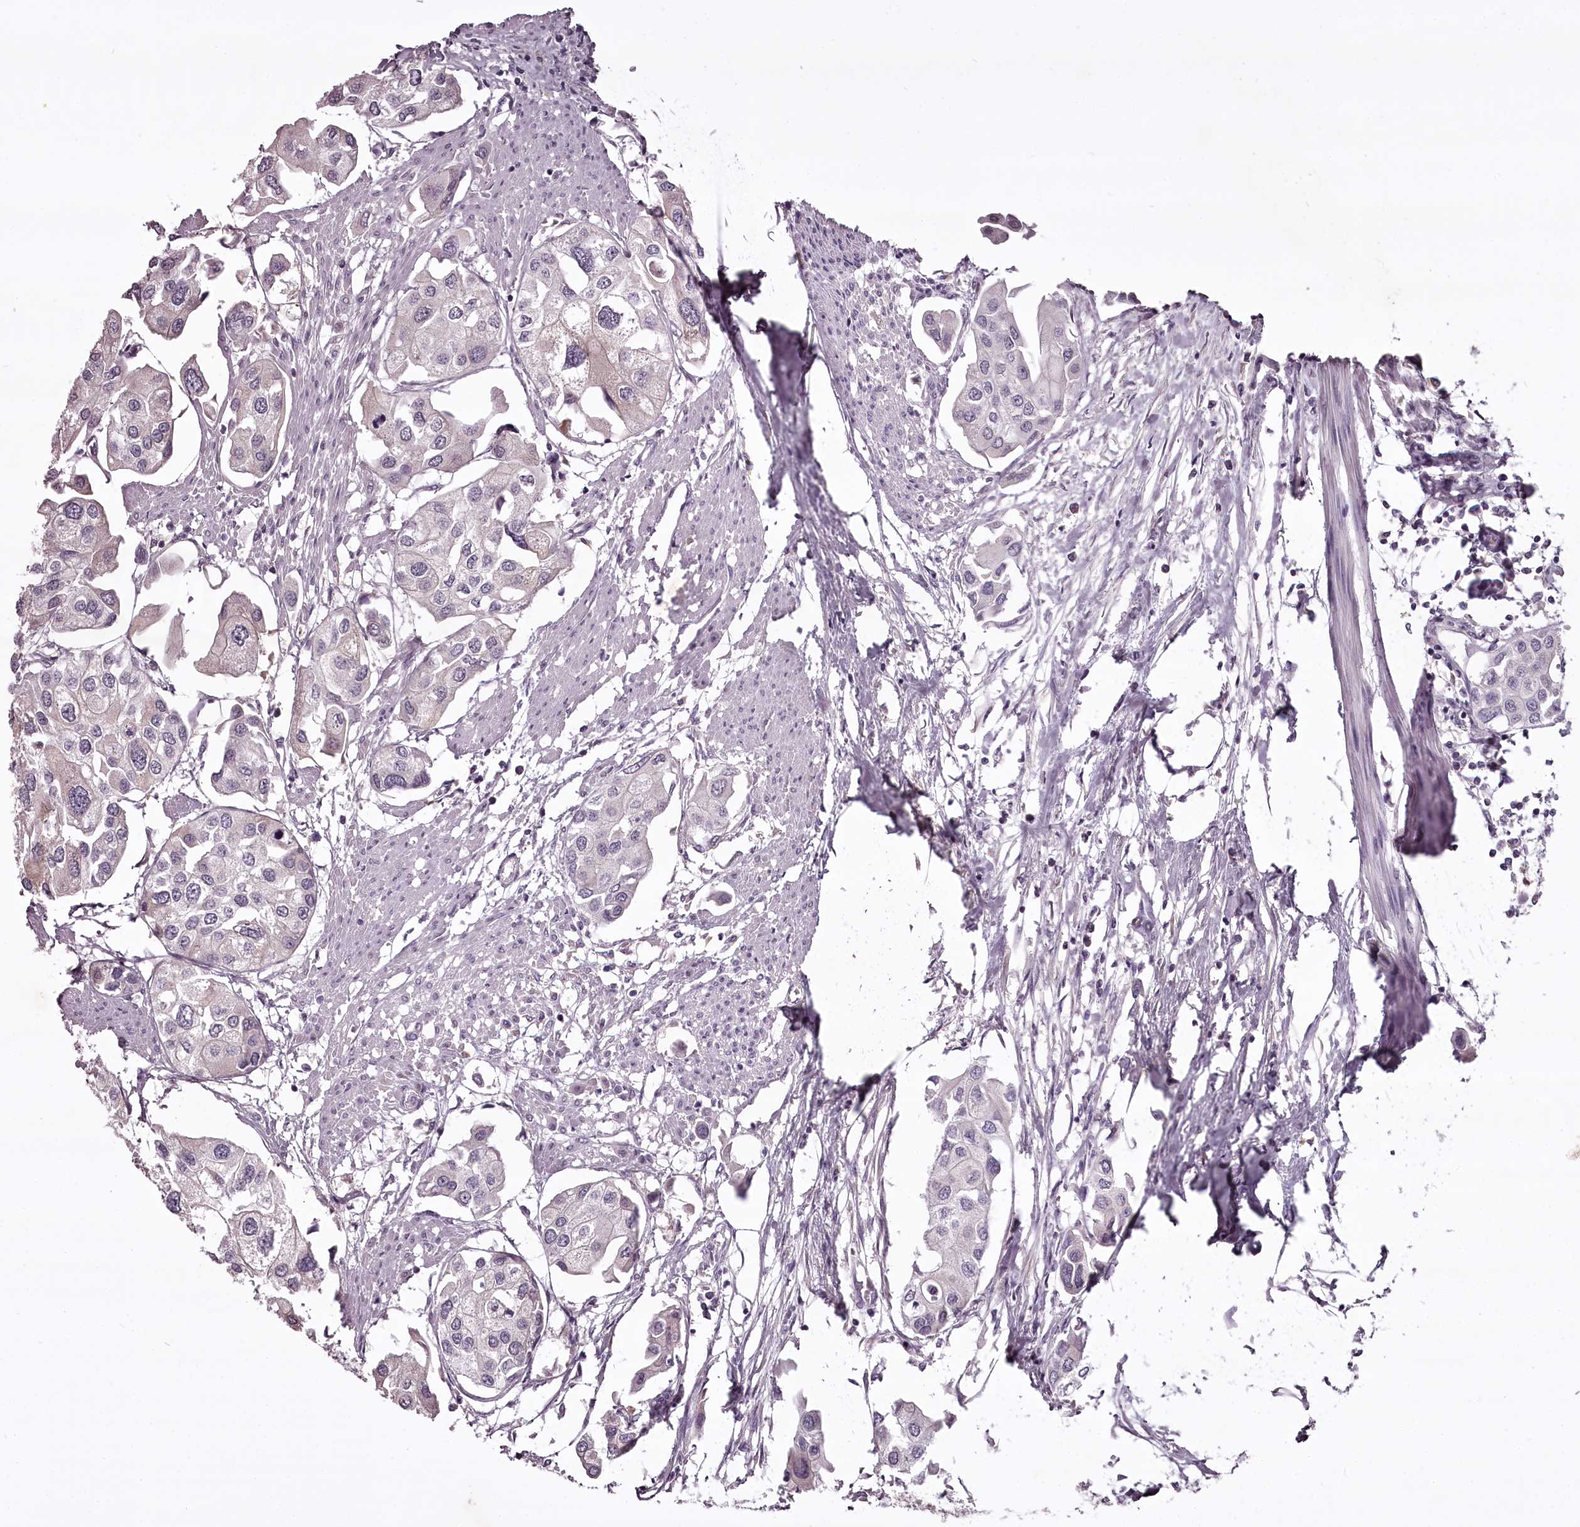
{"staining": {"intensity": "negative", "quantity": "none", "location": "none"}, "tissue": "urothelial cancer", "cell_type": "Tumor cells", "image_type": "cancer", "snomed": [{"axis": "morphology", "description": "Urothelial carcinoma, High grade"}, {"axis": "topography", "description": "Urinary bladder"}], "caption": "Human high-grade urothelial carcinoma stained for a protein using immunohistochemistry (IHC) displays no positivity in tumor cells.", "gene": "CCDC92", "patient": {"sex": "male", "age": 64}}